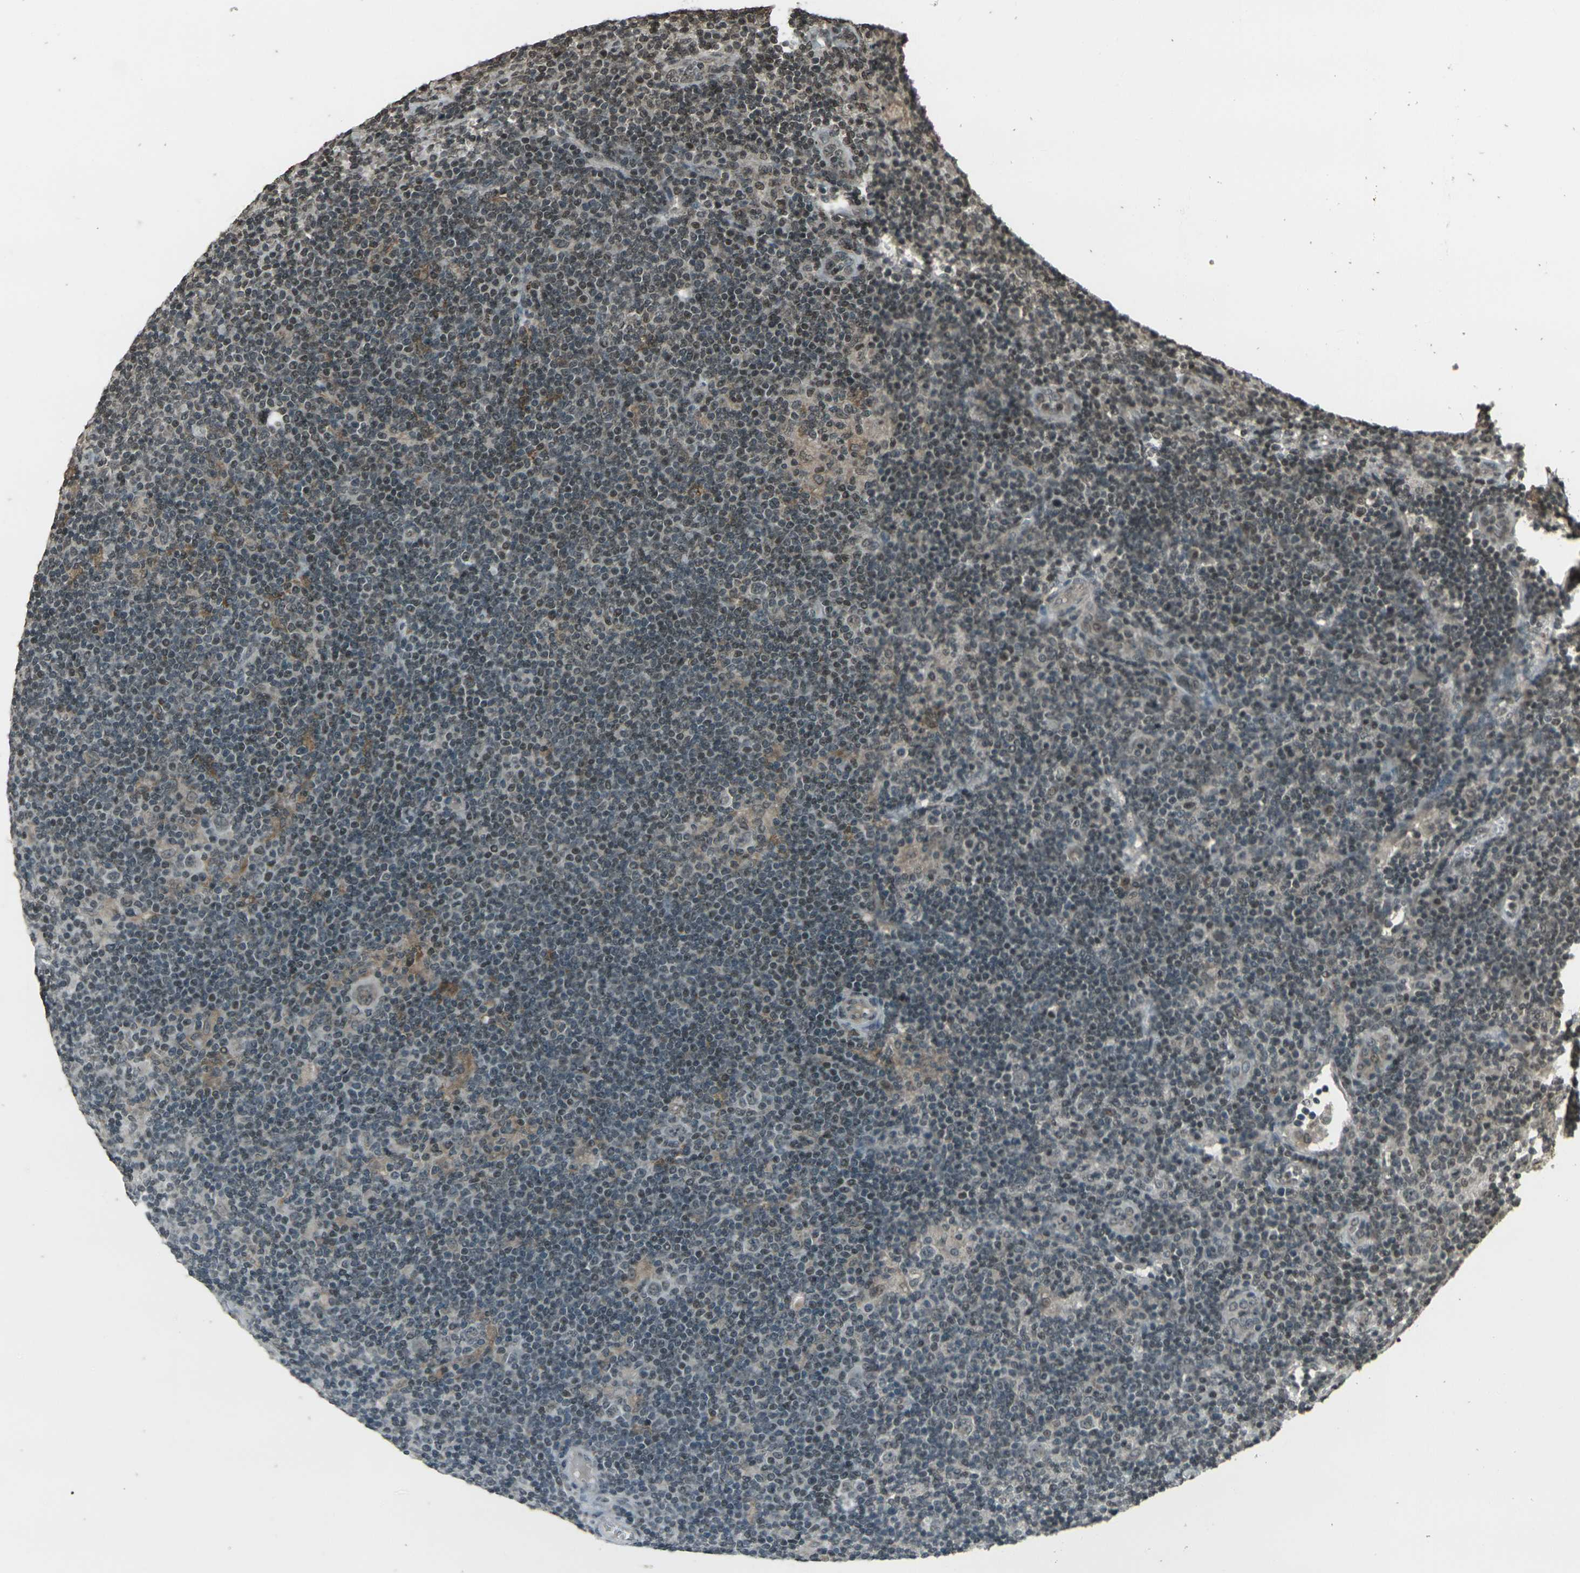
{"staining": {"intensity": "weak", "quantity": "<25%", "location": "cytoplasmic/membranous"}, "tissue": "lymphoma", "cell_type": "Tumor cells", "image_type": "cancer", "snomed": [{"axis": "morphology", "description": "Hodgkin's disease, NOS"}, {"axis": "topography", "description": "Lymph node"}], "caption": "Tumor cells show no significant positivity in lymphoma.", "gene": "PRPF8", "patient": {"sex": "female", "age": 57}}